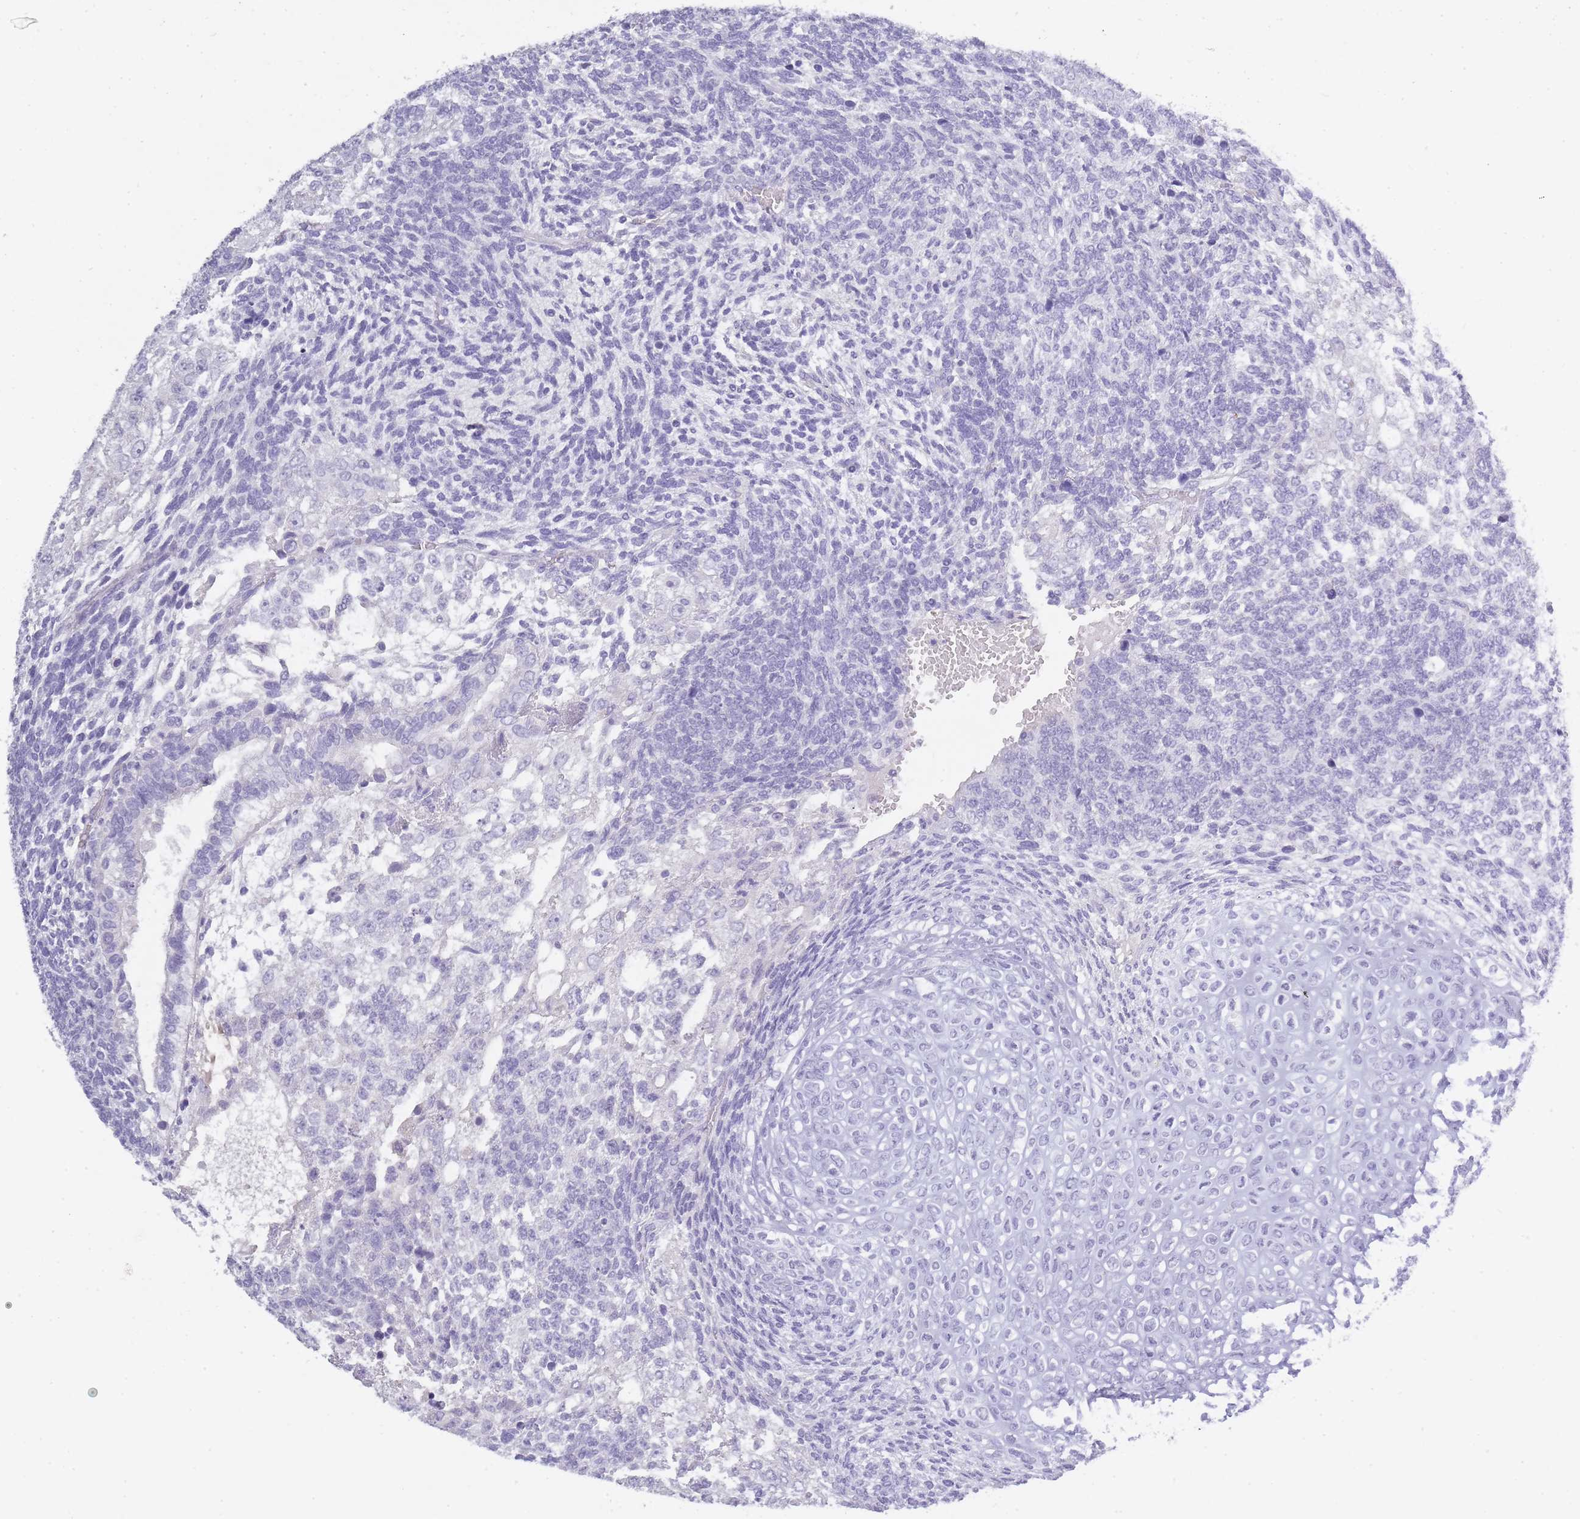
{"staining": {"intensity": "negative", "quantity": "none", "location": "none"}, "tissue": "testis cancer", "cell_type": "Tumor cells", "image_type": "cancer", "snomed": [{"axis": "morphology", "description": "Carcinoma, Embryonal, NOS"}, {"axis": "topography", "description": "Testis"}], "caption": "Histopathology image shows no protein expression in tumor cells of testis embryonal carcinoma tissue.", "gene": "TCP11", "patient": {"sex": "male", "age": 23}}